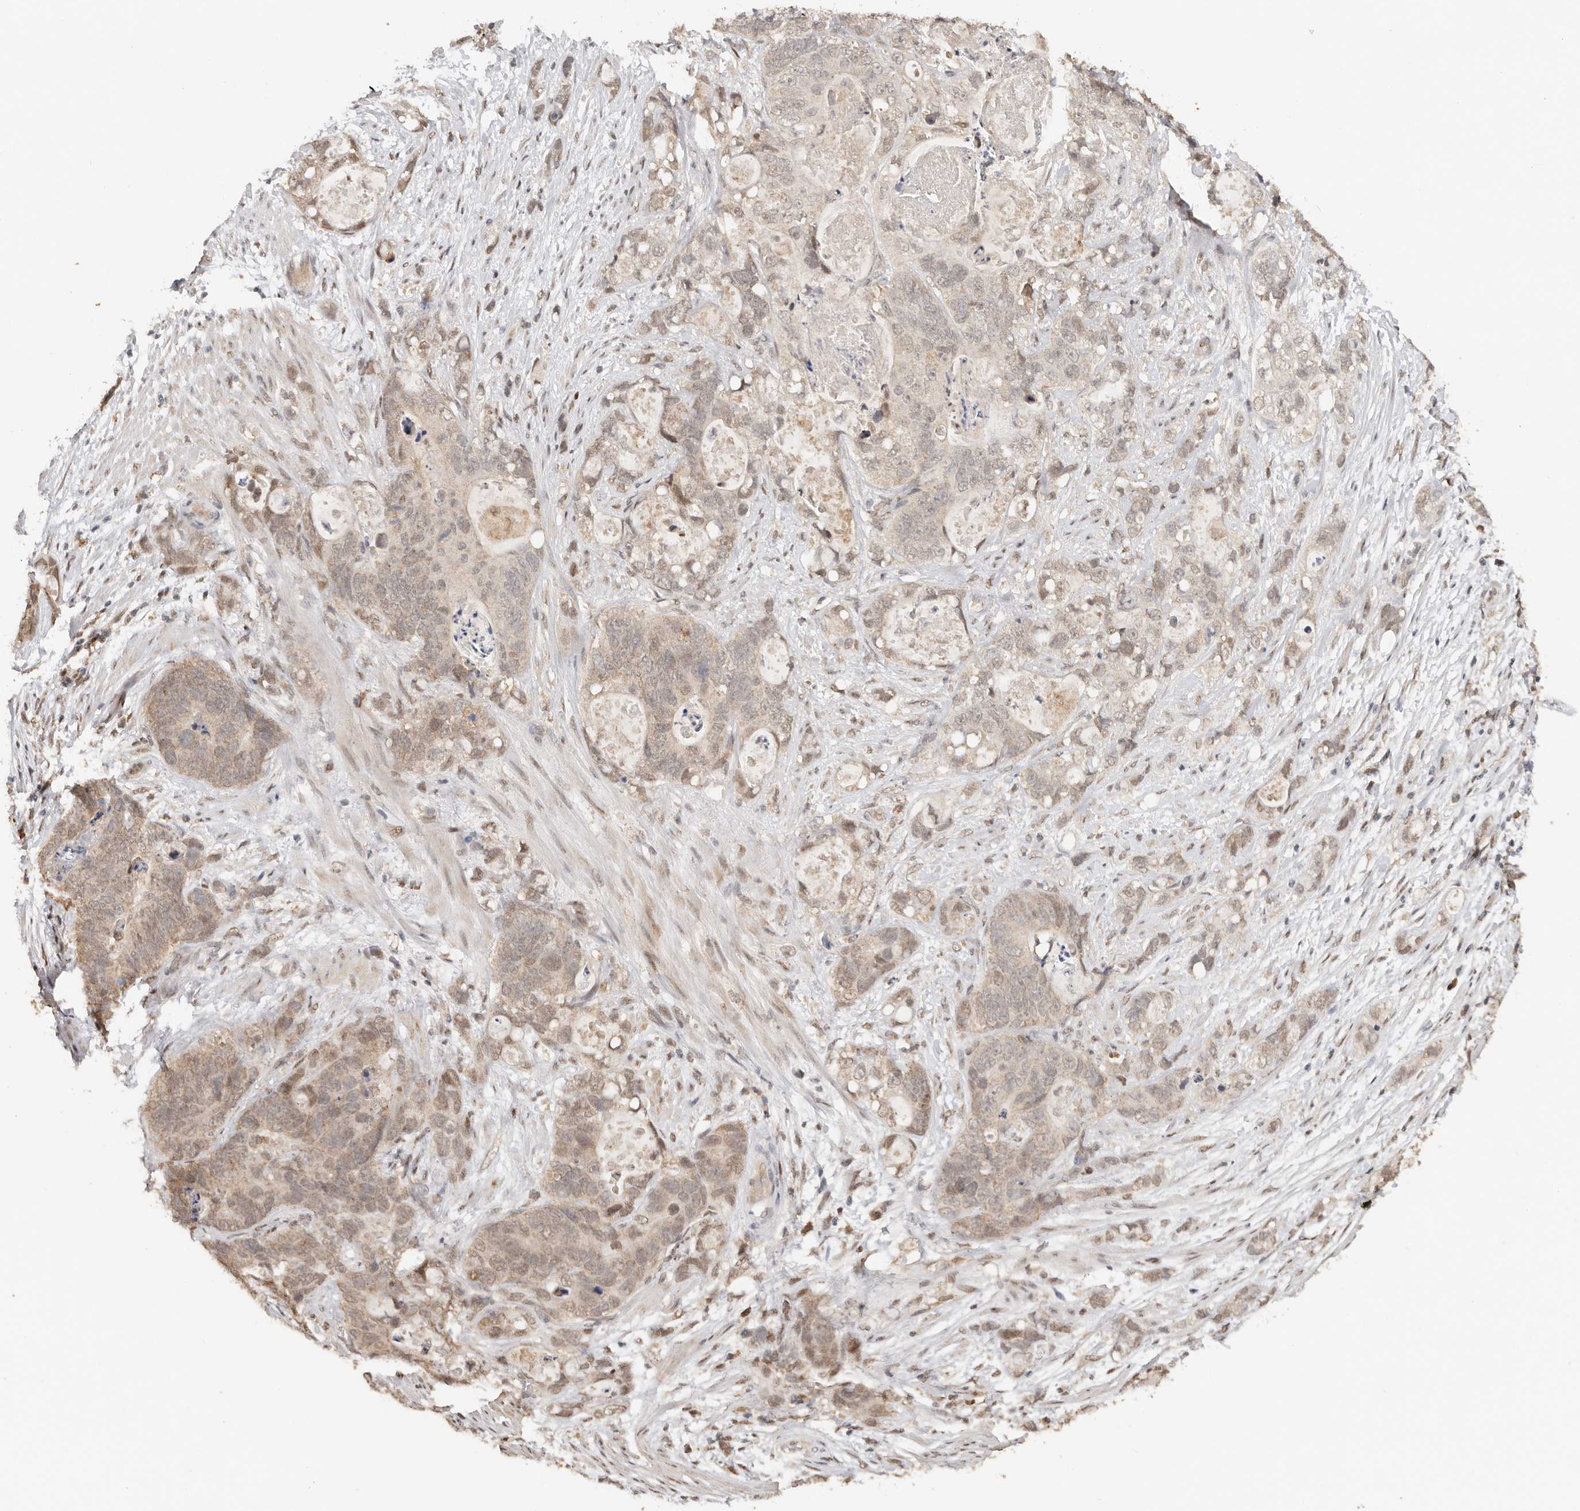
{"staining": {"intensity": "weak", "quantity": ">75%", "location": "cytoplasmic/membranous"}, "tissue": "stomach cancer", "cell_type": "Tumor cells", "image_type": "cancer", "snomed": [{"axis": "morphology", "description": "Normal tissue, NOS"}, {"axis": "morphology", "description": "Adenocarcinoma, NOS"}, {"axis": "topography", "description": "Stomach"}], "caption": "Weak cytoplasmic/membranous expression for a protein is appreciated in approximately >75% of tumor cells of stomach cancer (adenocarcinoma) using IHC.", "gene": "SEC14L1", "patient": {"sex": "female", "age": 89}}